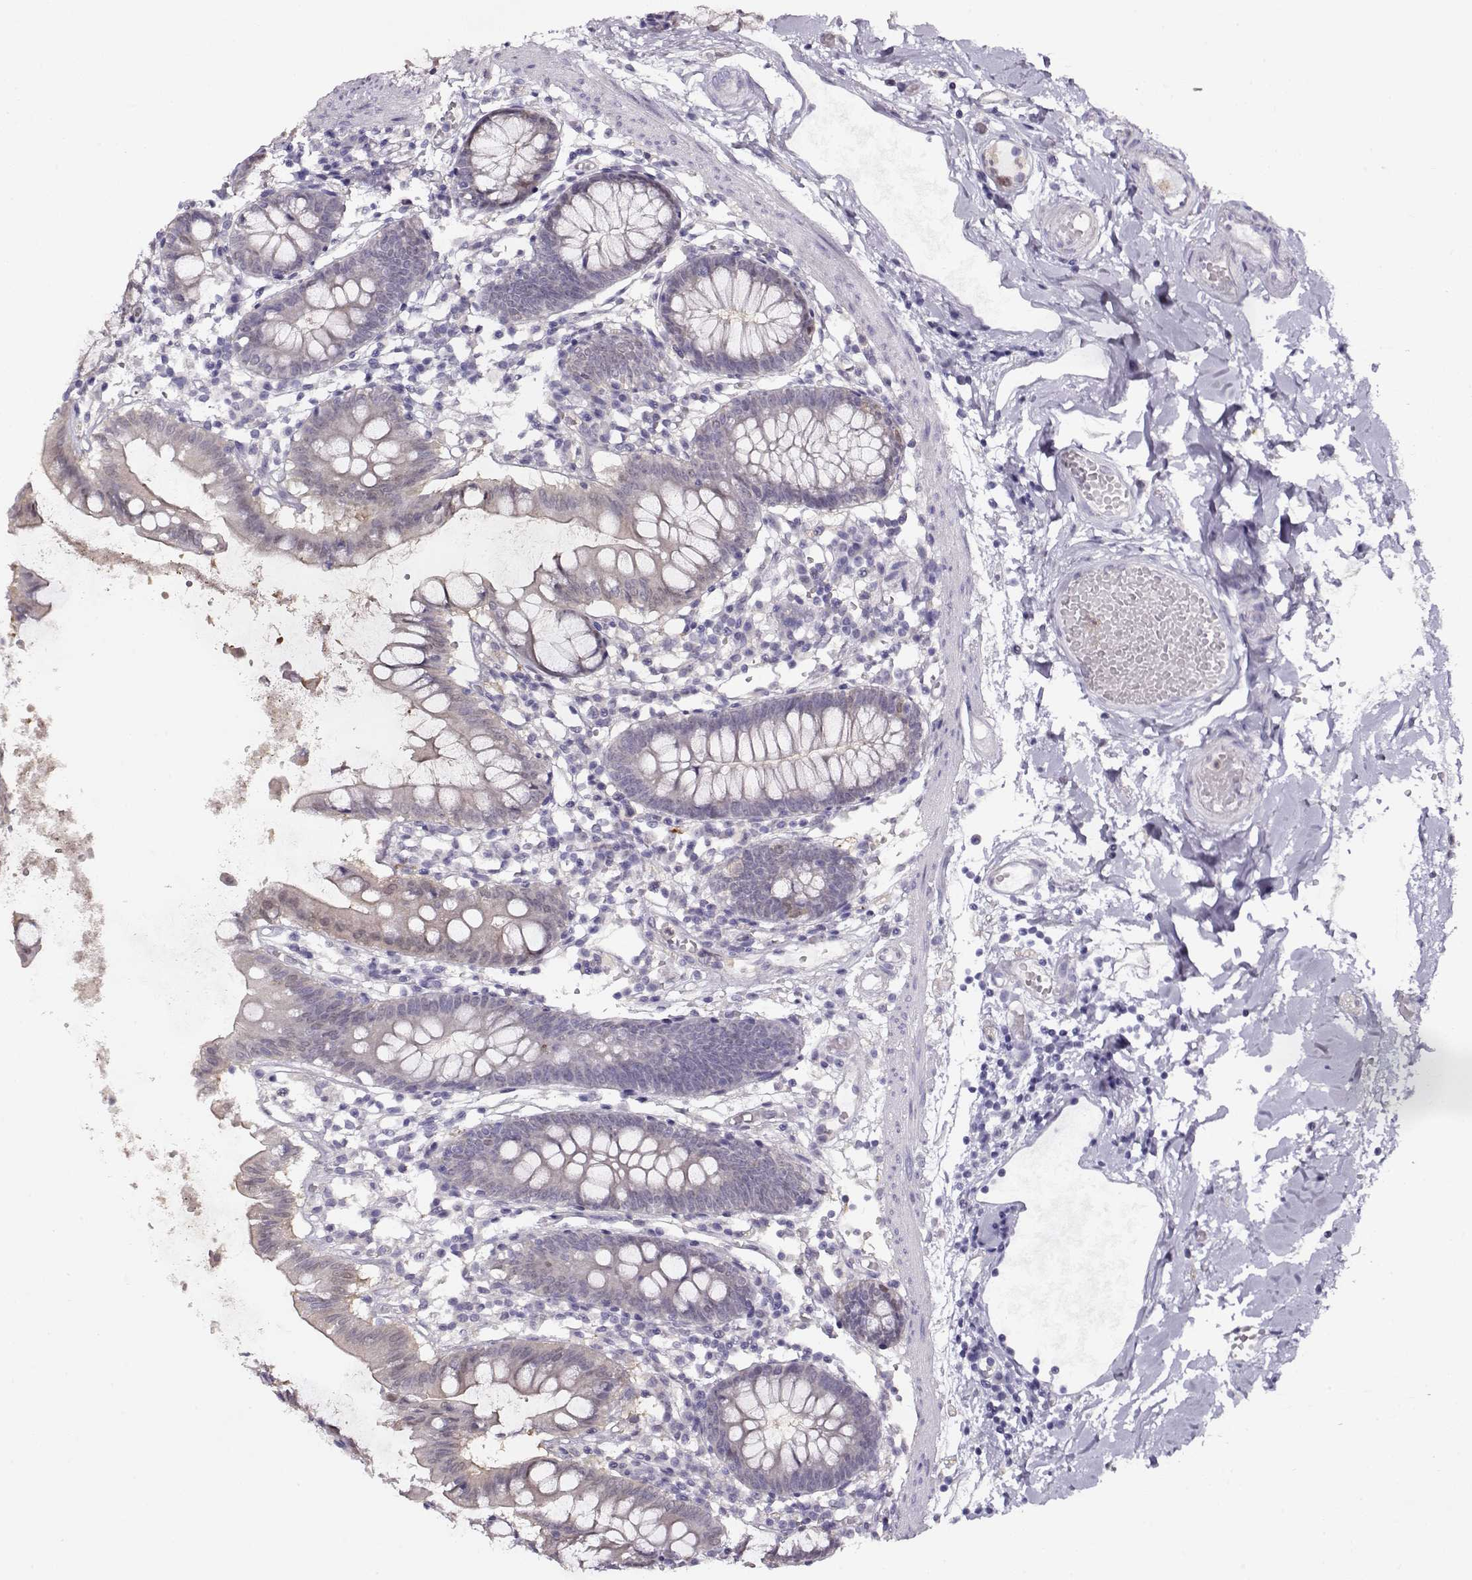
{"staining": {"intensity": "moderate", "quantity": "<25%", "location": "cytoplasmic/membranous,nuclear"}, "tissue": "small intestine", "cell_type": "Glandular cells", "image_type": "normal", "snomed": [{"axis": "morphology", "description": "Normal tissue, NOS"}, {"axis": "topography", "description": "Small intestine"}], "caption": "Small intestine stained with immunohistochemistry exhibits moderate cytoplasmic/membranous,nuclear positivity in approximately <25% of glandular cells. Nuclei are stained in blue.", "gene": "CCR8", "patient": {"sex": "female", "age": 90}}